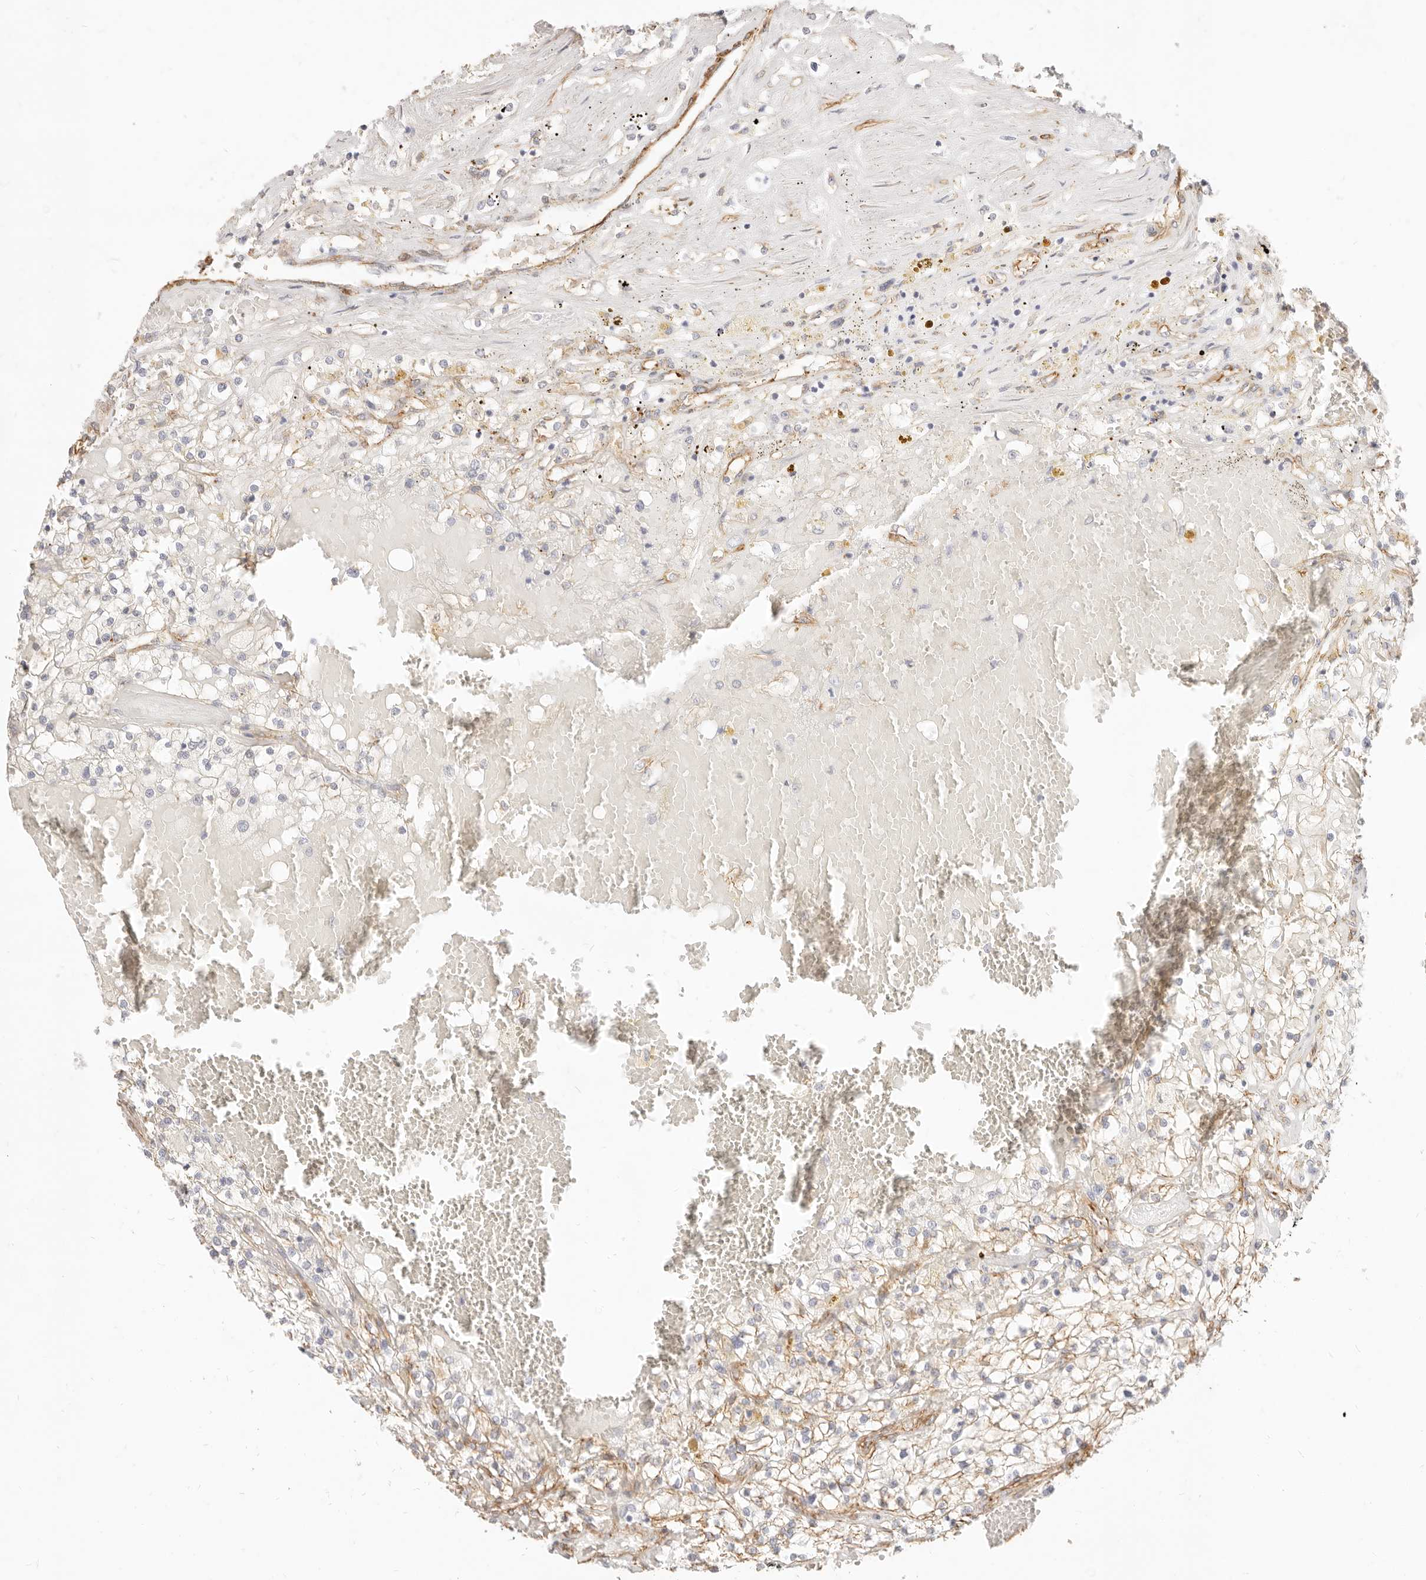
{"staining": {"intensity": "negative", "quantity": "none", "location": "none"}, "tissue": "renal cancer", "cell_type": "Tumor cells", "image_type": "cancer", "snomed": [{"axis": "morphology", "description": "Normal tissue, NOS"}, {"axis": "morphology", "description": "Adenocarcinoma, NOS"}, {"axis": "topography", "description": "Kidney"}], "caption": "DAB (3,3'-diaminobenzidine) immunohistochemical staining of renal cancer demonstrates no significant staining in tumor cells.", "gene": "NUS1", "patient": {"sex": "male", "age": 68}}